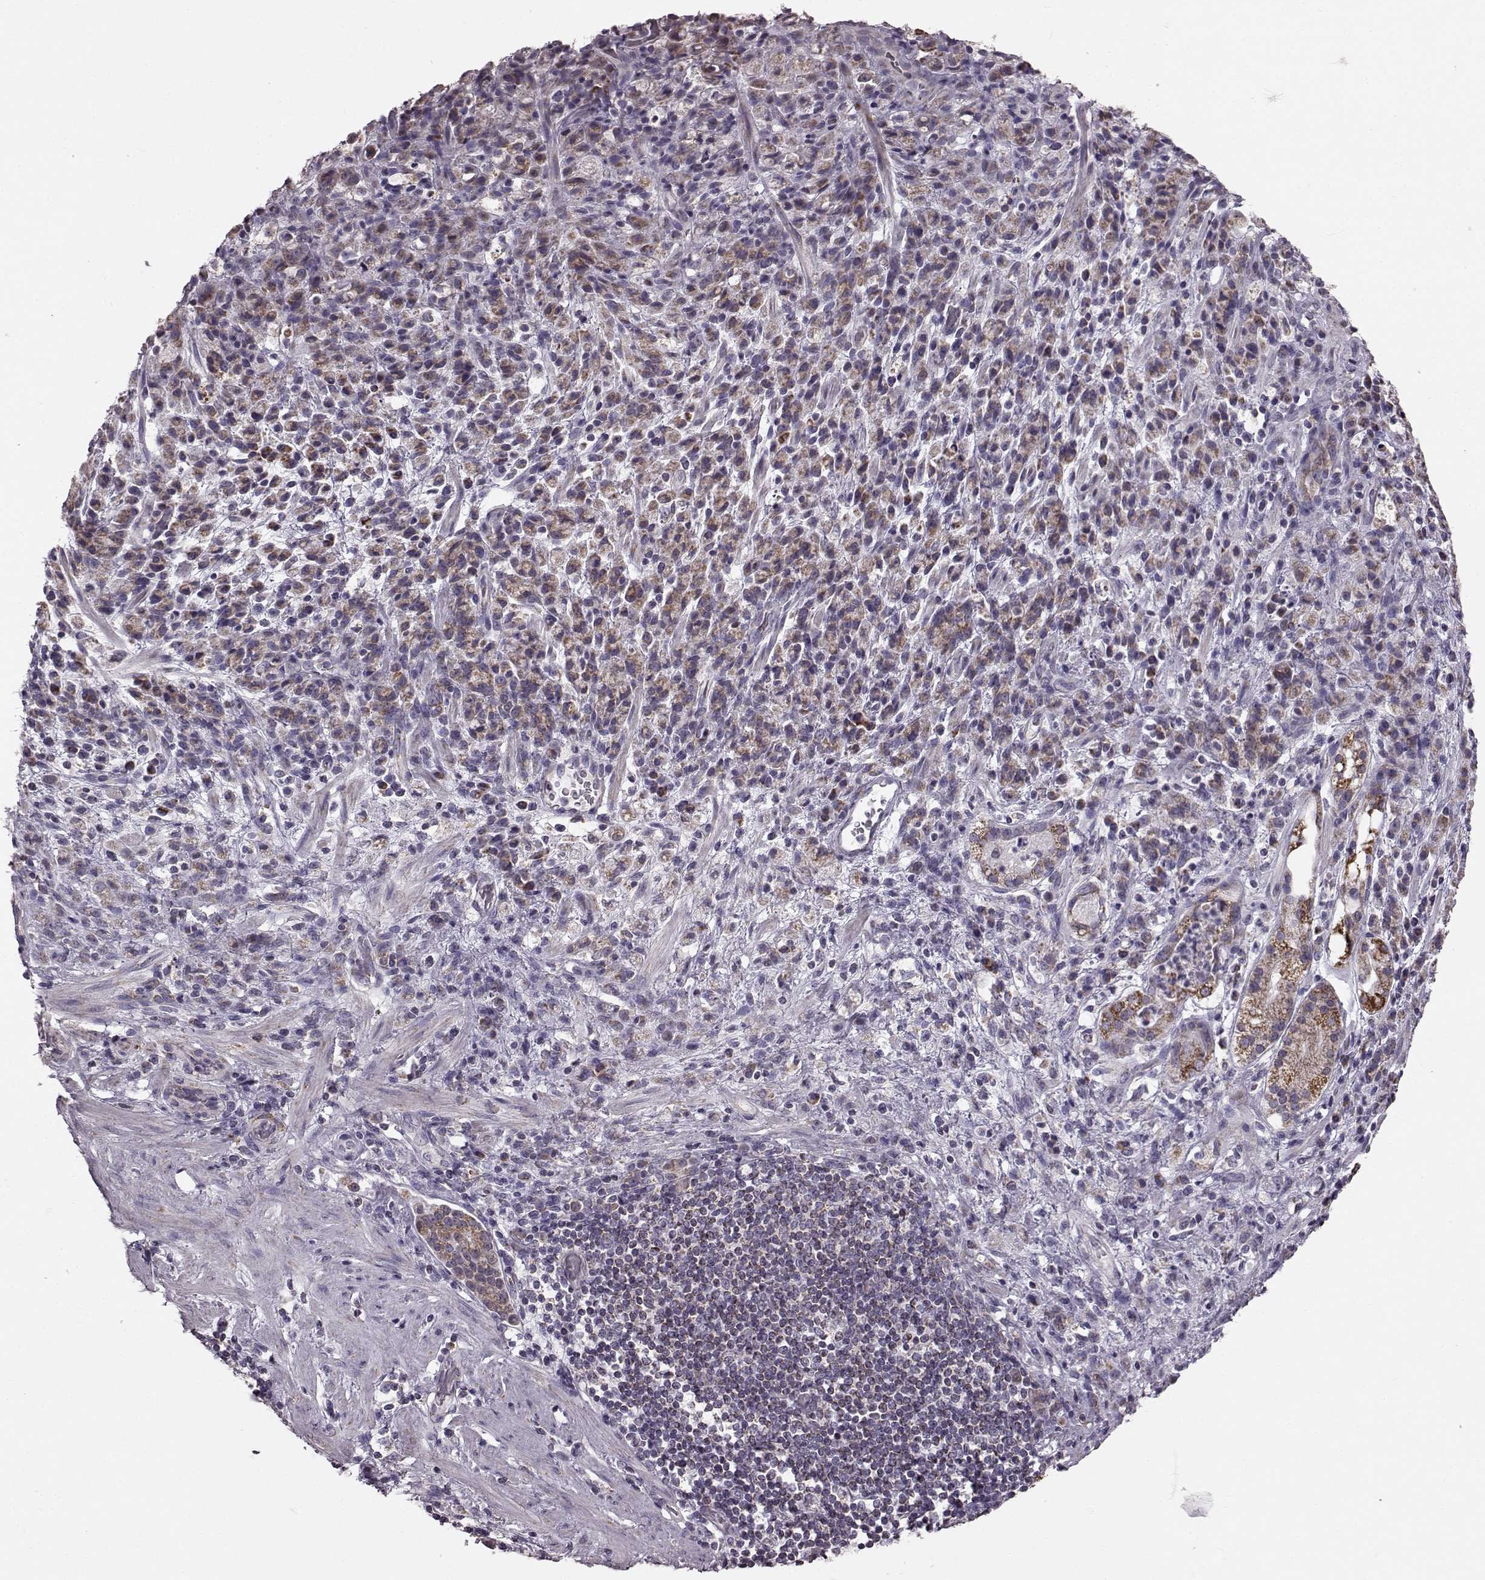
{"staining": {"intensity": "moderate", "quantity": ">75%", "location": "cytoplasmic/membranous"}, "tissue": "stomach cancer", "cell_type": "Tumor cells", "image_type": "cancer", "snomed": [{"axis": "morphology", "description": "Adenocarcinoma, NOS"}, {"axis": "topography", "description": "Stomach"}], "caption": "Immunohistochemical staining of adenocarcinoma (stomach) exhibits medium levels of moderate cytoplasmic/membranous expression in approximately >75% of tumor cells.", "gene": "FAM8A1", "patient": {"sex": "female", "age": 60}}